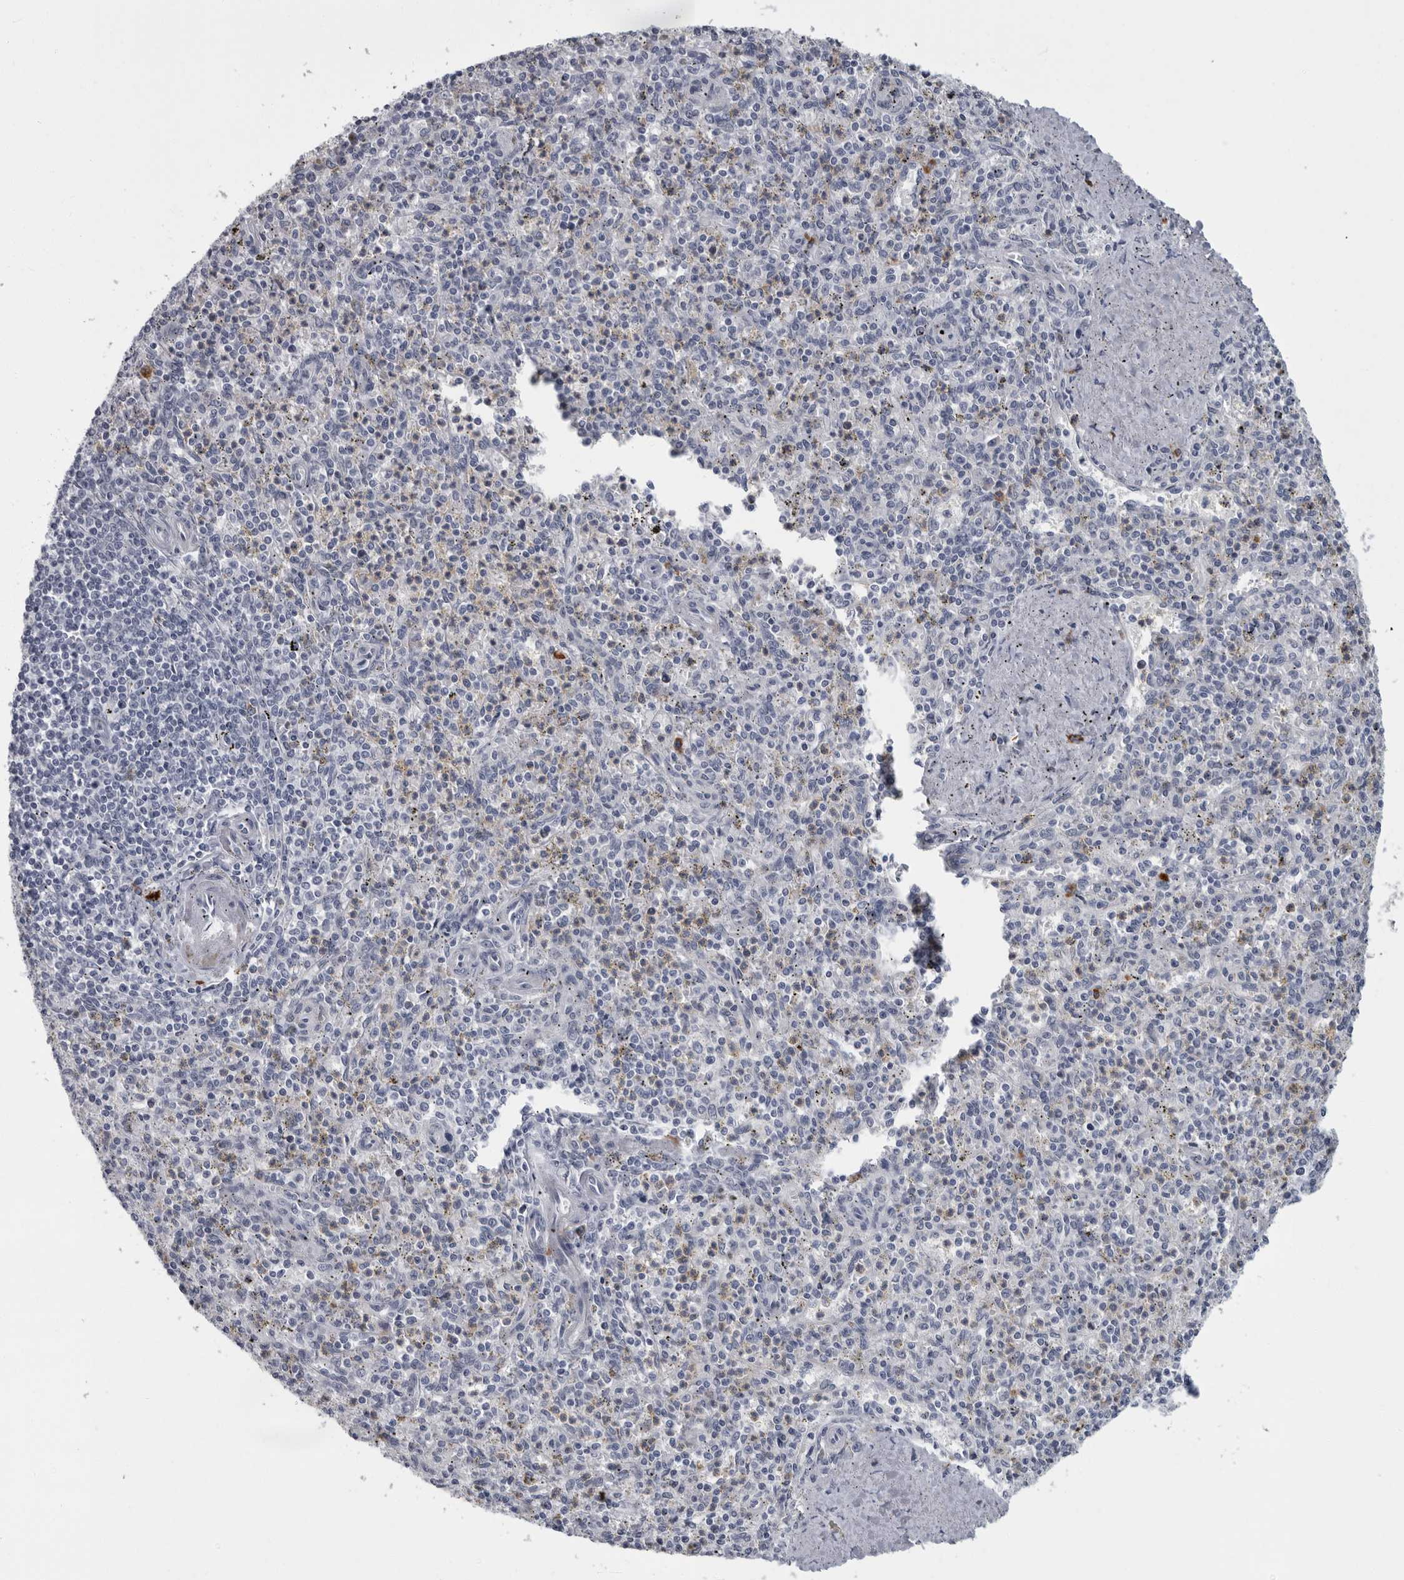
{"staining": {"intensity": "negative", "quantity": "none", "location": "none"}, "tissue": "spleen", "cell_type": "Cells in red pulp", "image_type": "normal", "snomed": [{"axis": "morphology", "description": "Normal tissue, NOS"}, {"axis": "topography", "description": "Spleen"}], "caption": "There is no significant positivity in cells in red pulp of spleen.", "gene": "SLC25A39", "patient": {"sex": "male", "age": 72}}